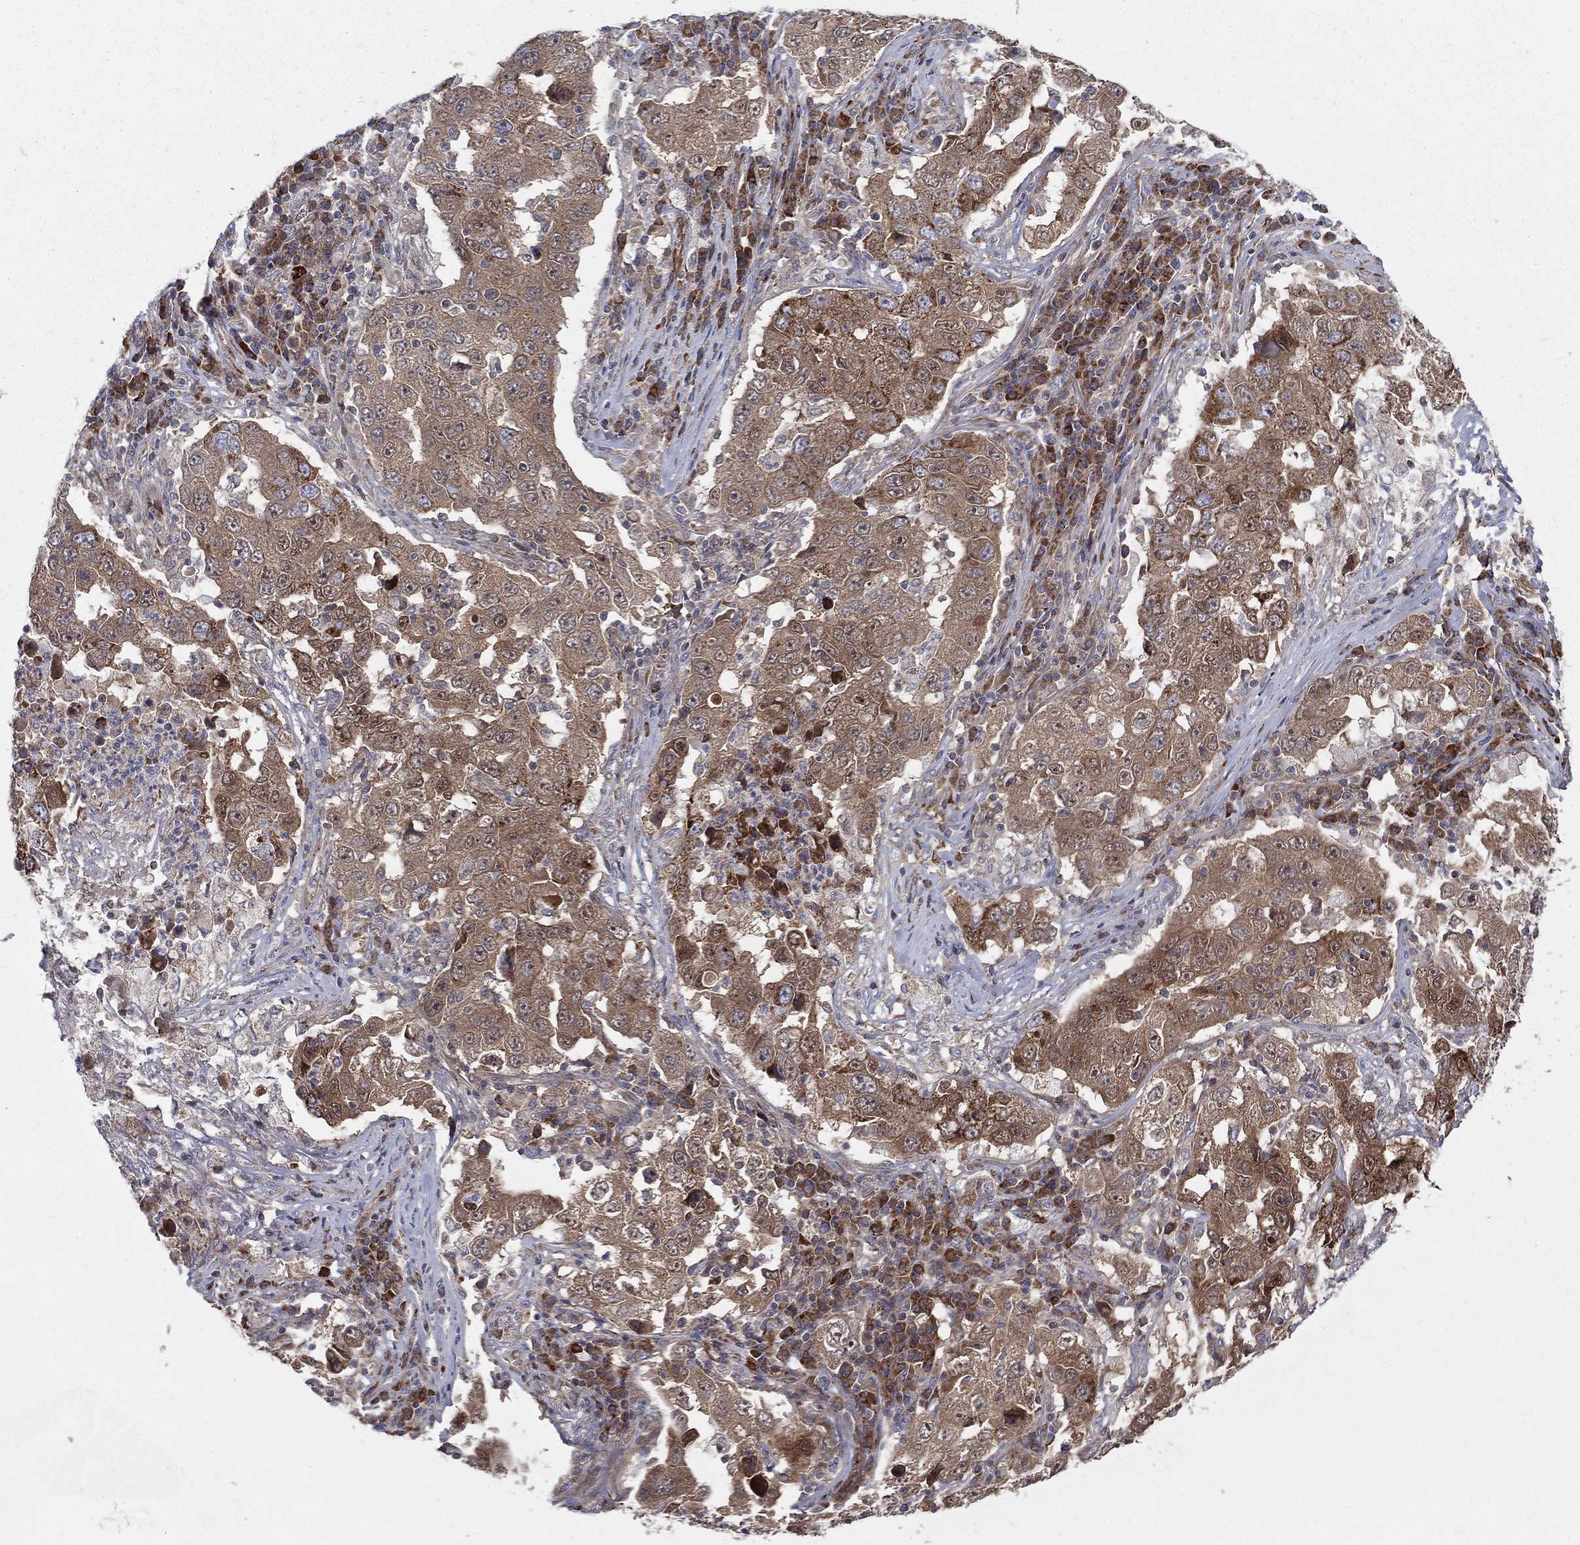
{"staining": {"intensity": "moderate", "quantity": ">75%", "location": "cytoplasmic/membranous"}, "tissue": "lung cancer", "cell_type": "Tumor cells", "image_type": "cancer", "snomed": [{"axis": "morphology", "description": "Adenocarcinoma, NOS"}, {"axis": "topography", "description": "Lung"}], "caption": "There is medium levels of moderate cytoplasmic/membranous staining in tumor cells of adenocarcinoma (lung), as demonstrated by immunohistochemical staining (brown color).", "gene": "MIX23", "patient": {"sex": "male", "age": 73}}